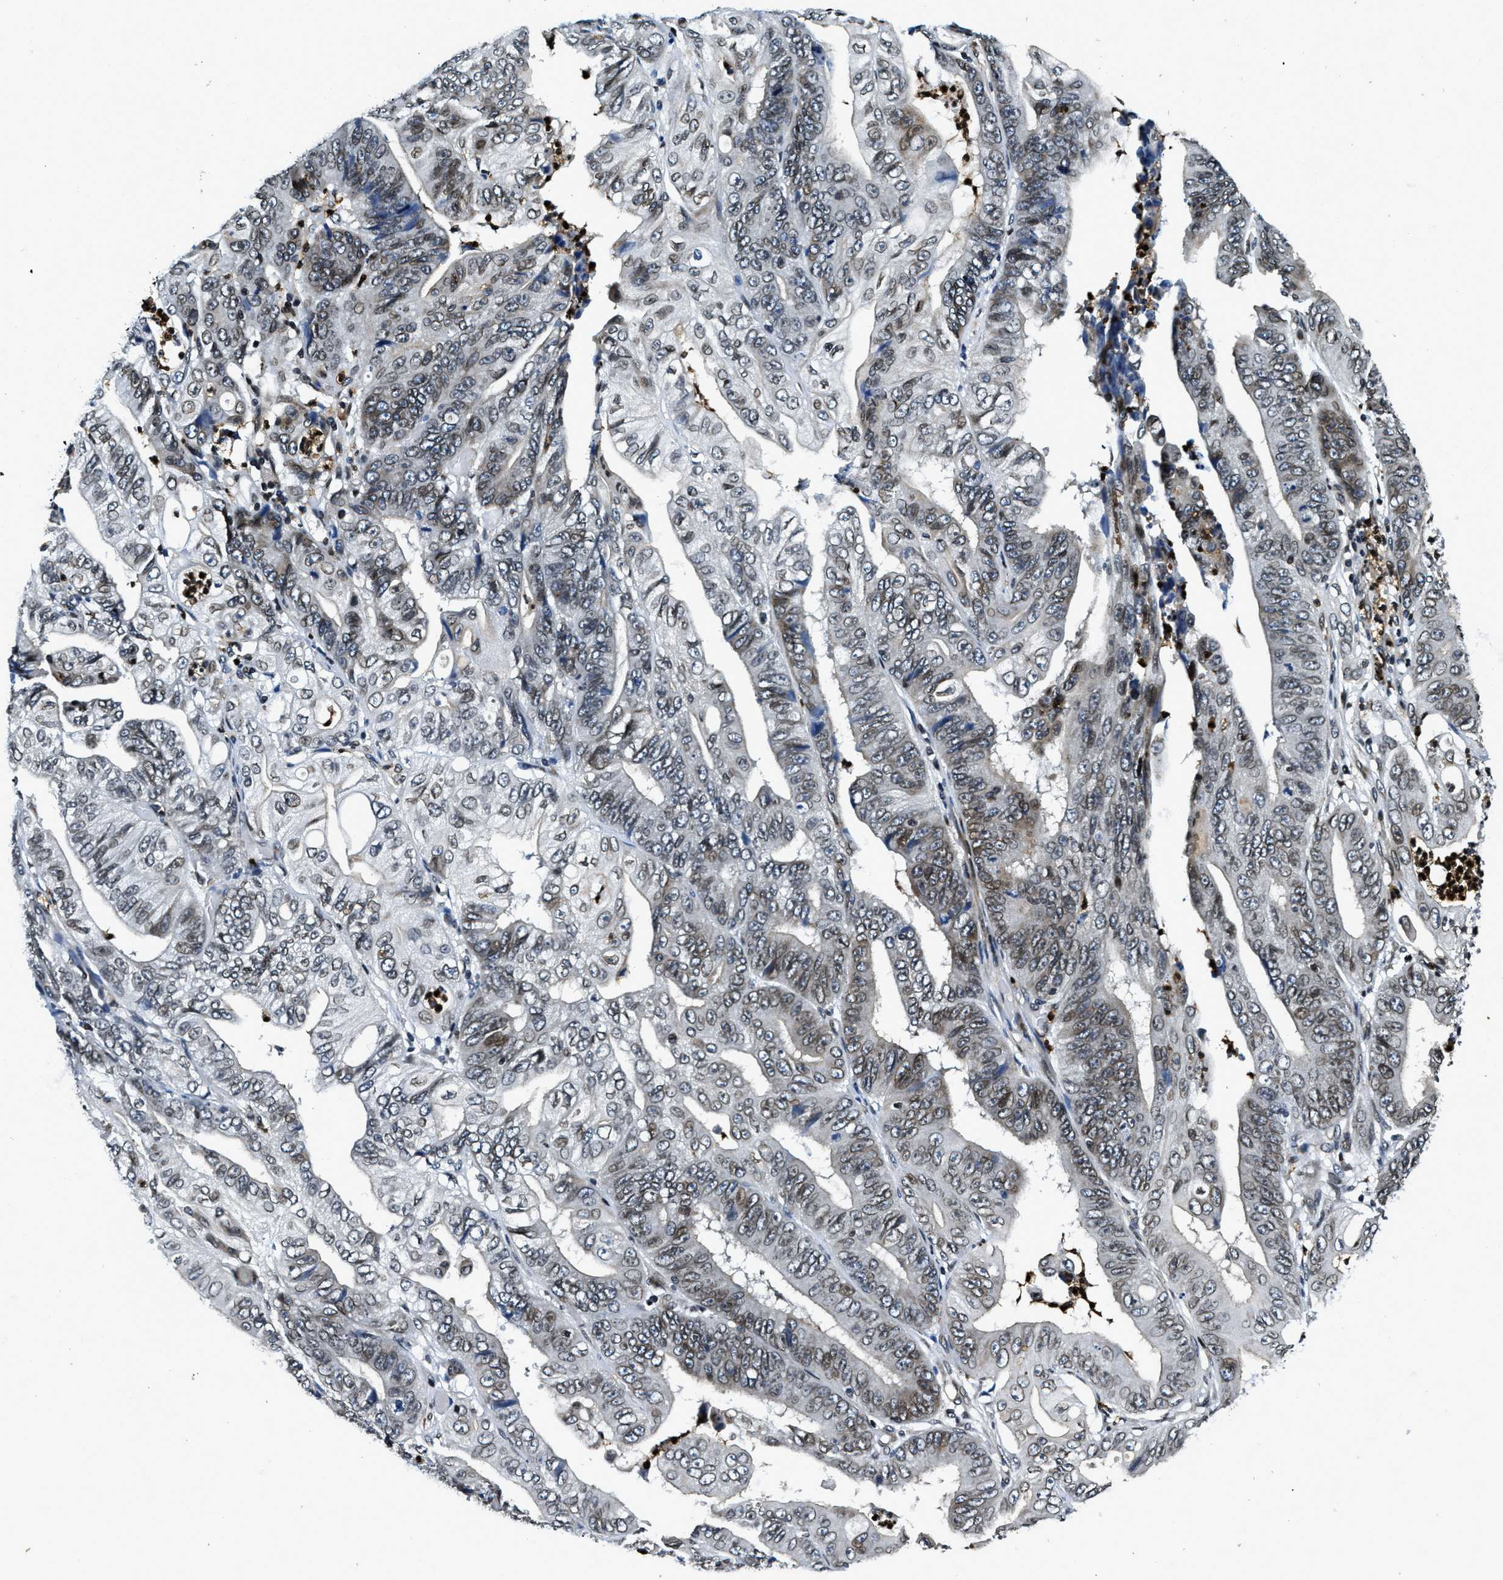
{"staining": {"intensity": "weak", "quantity": ">75%", "location": "nuclear"}, "tissue": "stomach cancer", "cell_type": "Tumor cells", "image_type": "cancer", "snomed": [{"axis": "morphology", "description": "Adenocarcinoma, NOS"}, {"axis": "topography", "description": "Stomach"}], "caption": "IHC histopathology image of human stomach cancer stained for a protein (brown), which displays low levels of weak nuclear expression in approximately >75% of tumor cells.", "gene": "ZC3HC1", "patient": {"sex": "female", "age": 73}}